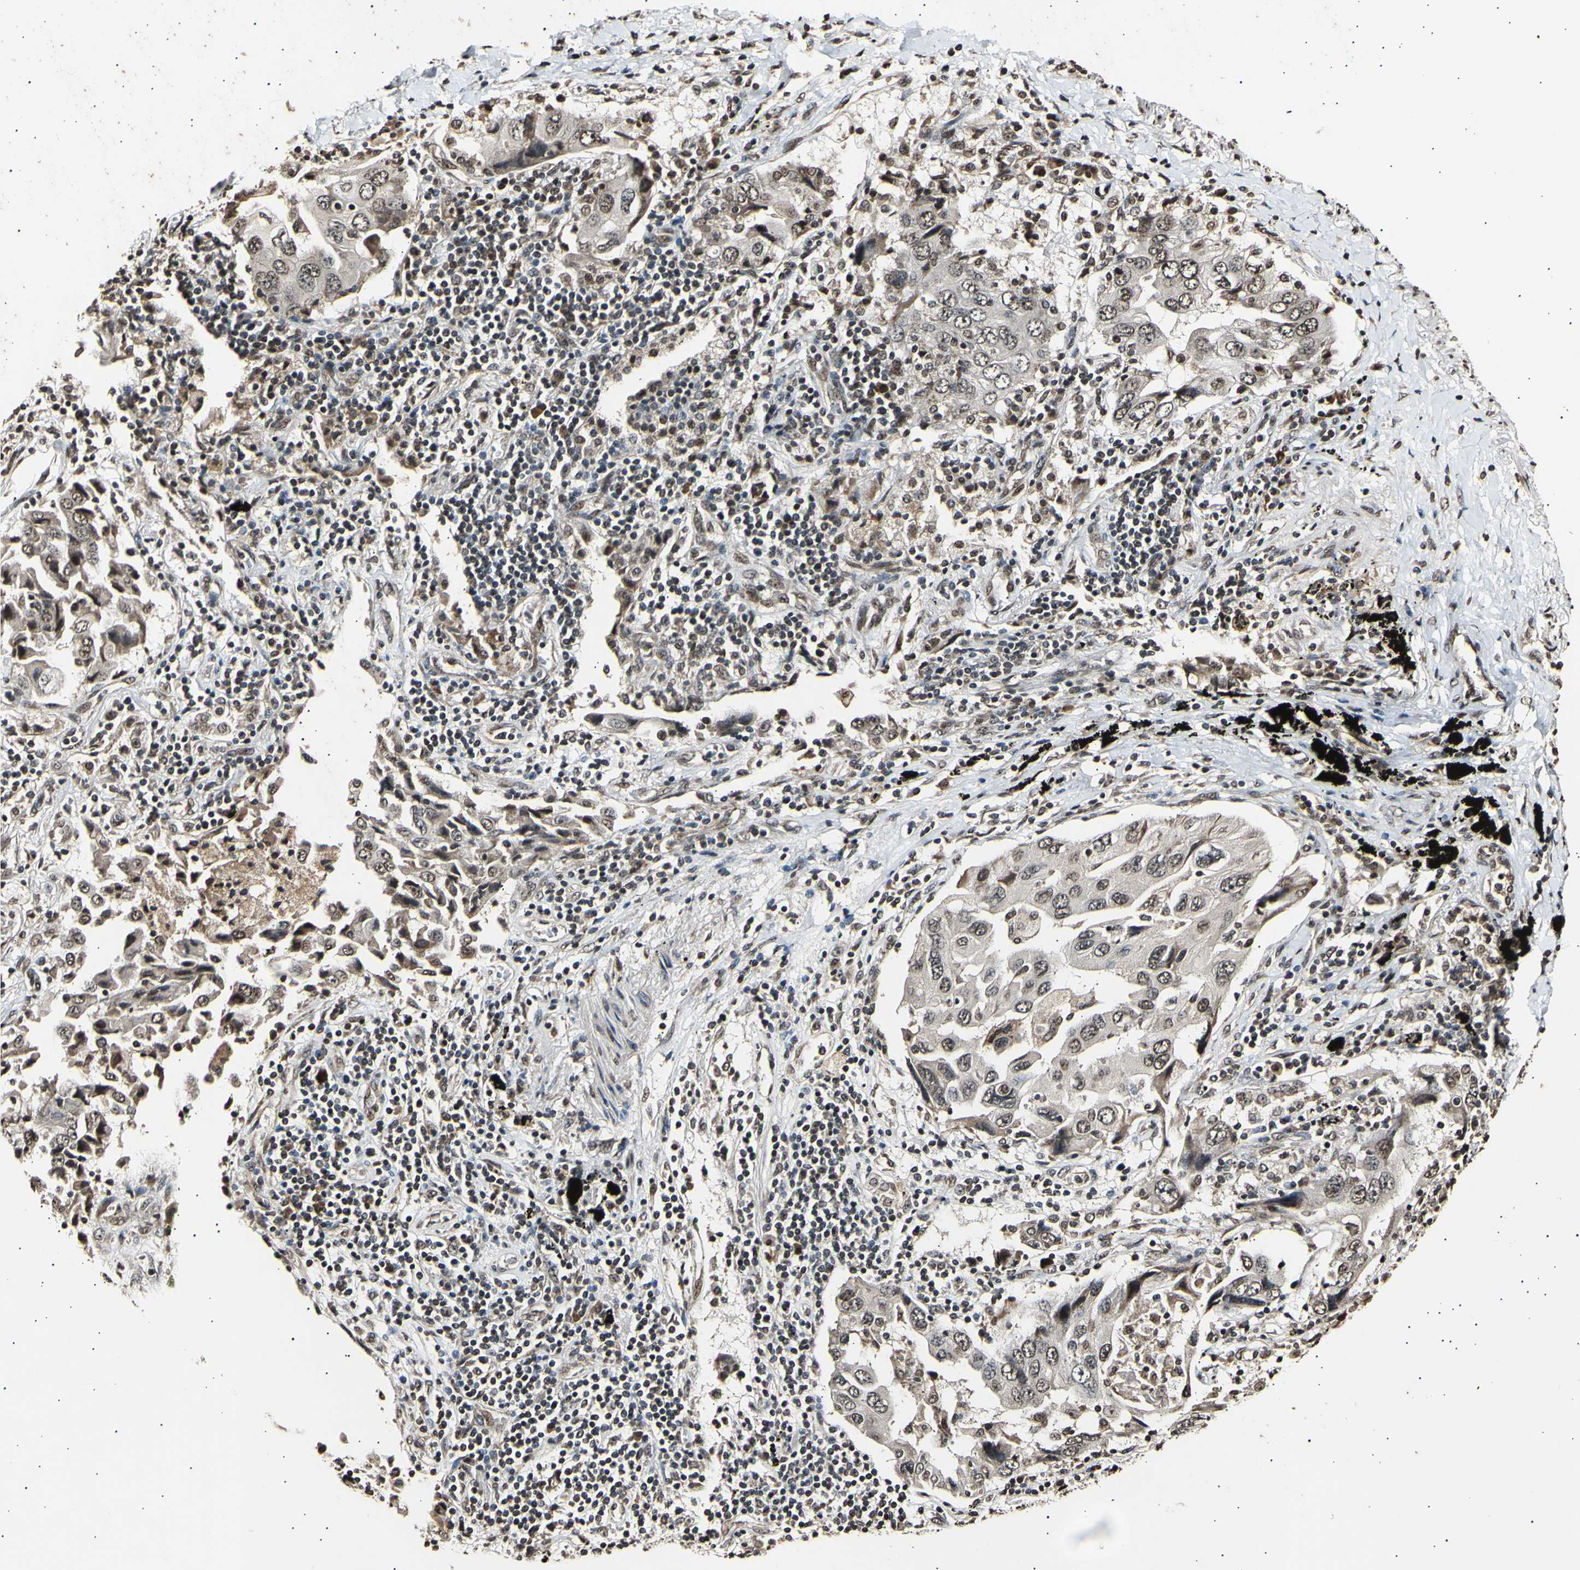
{"staining": {"intensity": "moderate", "quantity": ">75%", "location": "cytoplasmic/membranous,nuclear"}, "tissue": "lung cancer", "cell_type": "Tumor cells", "image_type": "cancer", "snomed": [{"axis": "morphology", "description": "Adenocarcinoma, NOS"}, {"axis": "topography", "description": "Lung"}], "caption": "Lung cancer stained for a protein (brown) exhibits moderate cytoplasmic/membranous and nuclear positive positivity in about >75% of tumor cells.", "gene": "ANAPC7", "patient": {"sex": "female", "age": 65}}